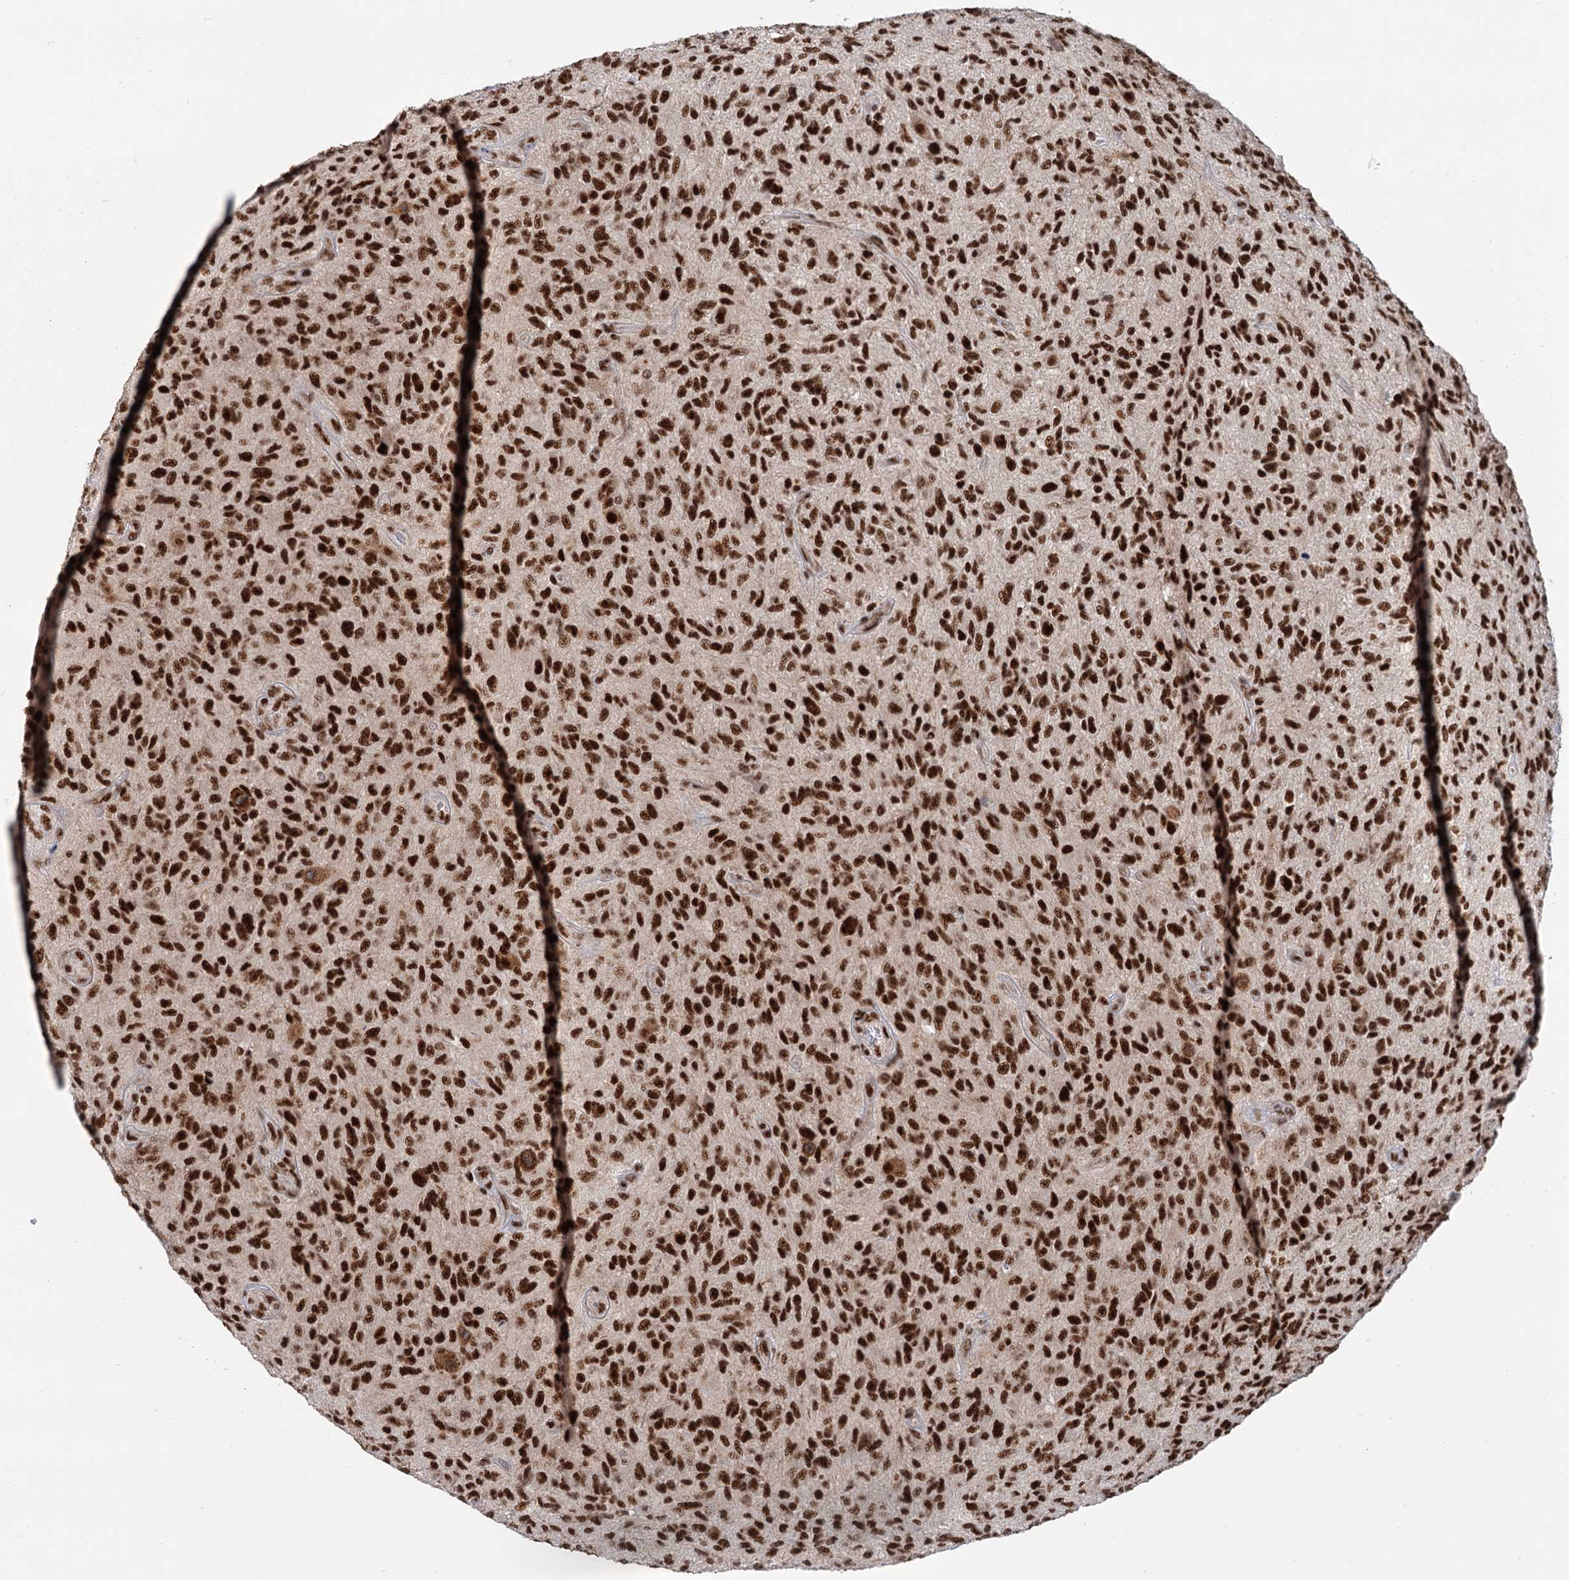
{"staining": {"intensity": "strong", "quantity": ">75%", "location": "nuclear"}, "tissue": "glioma", "cell_type": "Tumor cells", "image_type": "cancer", "snomed": [{"axis": "morphology", "description": "Glioma, malignant, High grade"}, {"axis": "topography", "description": "Brain"}], "caption": "A brown stain shows strong nuclear expression of a protein in human glioma tumor cells.", "gene": "WBP4", "patient": {"sex": "male", "age": 47}}